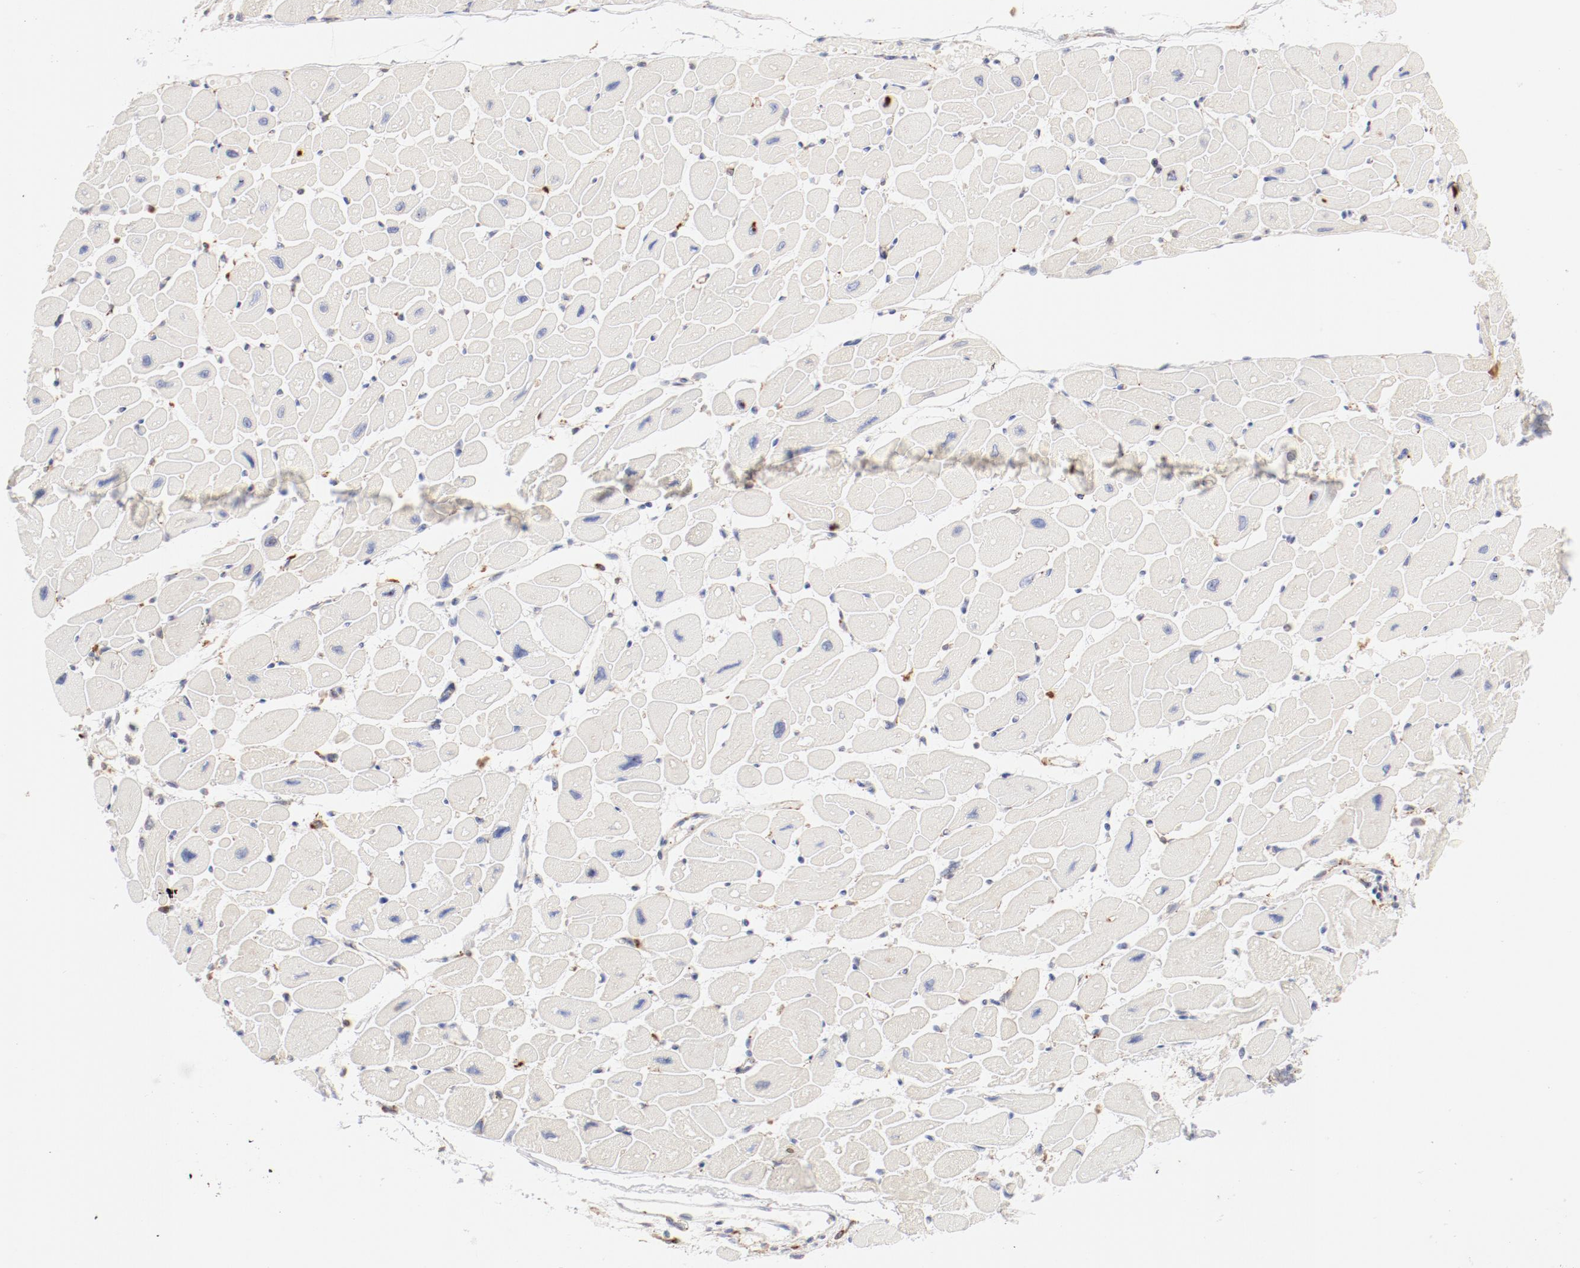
{"staining": {"intensity": "negative", "quantity": "none", "location": "none"}, "tissue": "heart muscle", "cell_type": "Cardiomyocytes", "image_type": "normal", "snomed": [{"axis": "morphology", "description": "Normal tissue, NOS"}, {"axis": "topography", "description": "Heart"}], "caption": "High magnification brightfield microscopy of normal heart muscle stained with DAB (brown) and counterstained with hematoxylin (blue): cardiomyocytes show no significant positivity. (Immunohistochemistry (ihc), brightfield microscopy, high magnification).", "gene": "CTSH", "patient": {"sex": "female", "age": 54}}